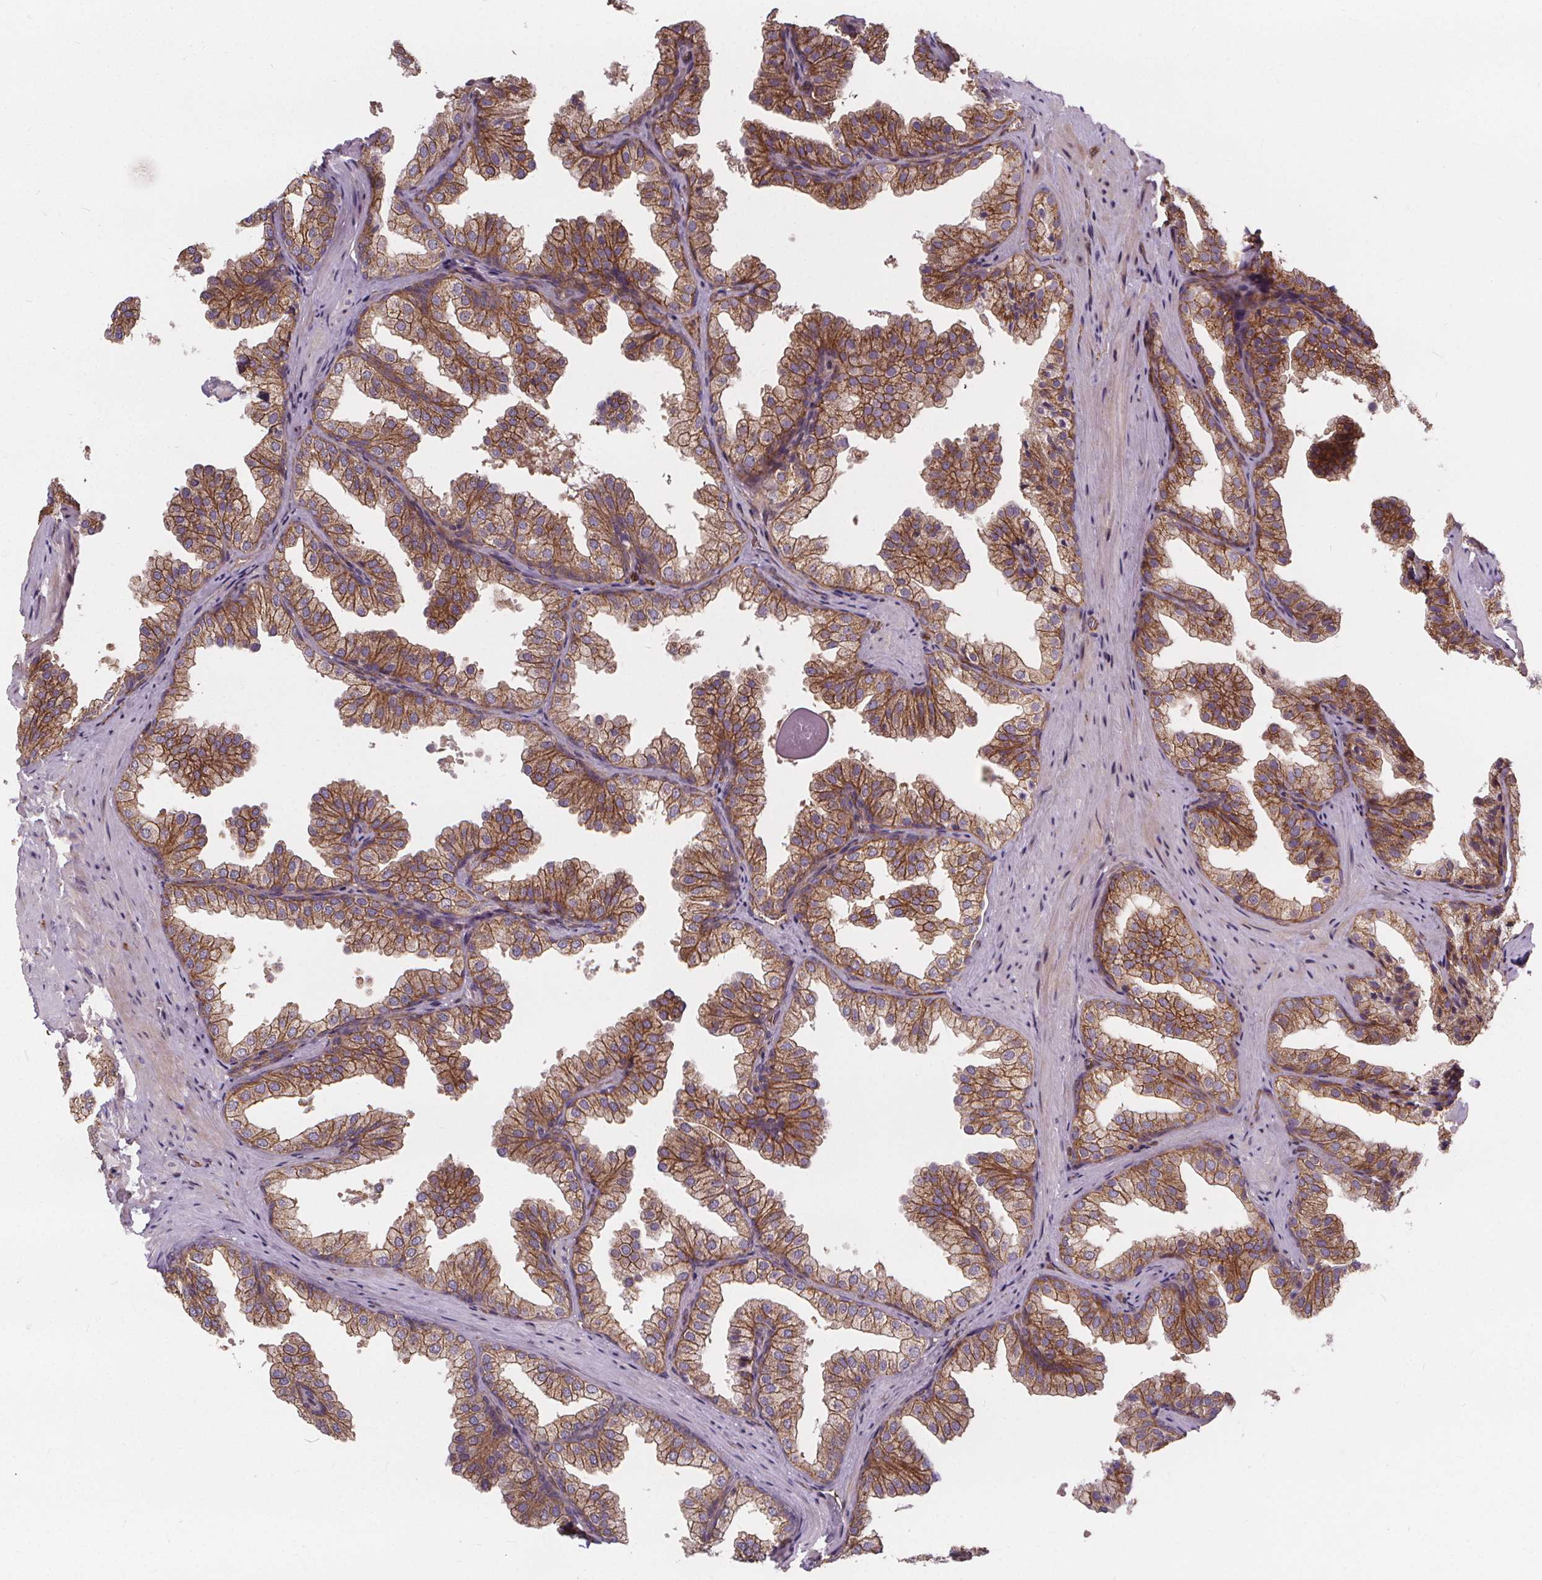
{"staining": {"intensity": "moderate", "quantity": ">75%", "location": "cytoplasmic/membranous"}, "tissue": "prostate", "cell_type": "Glandular cells", "image_type": "normal", "snomed": [{"axis": "morphology", "description": "Normal tissue, NOS"}, {"axis": "topography", "description": "Prostate"}], "caption": "Moderate cytoplasmic/membranous protein positivity is present in about >75% of glandular cells in prostate.", "gene": "CLINT1", "patient": {"sex": "male", "age": 37}}